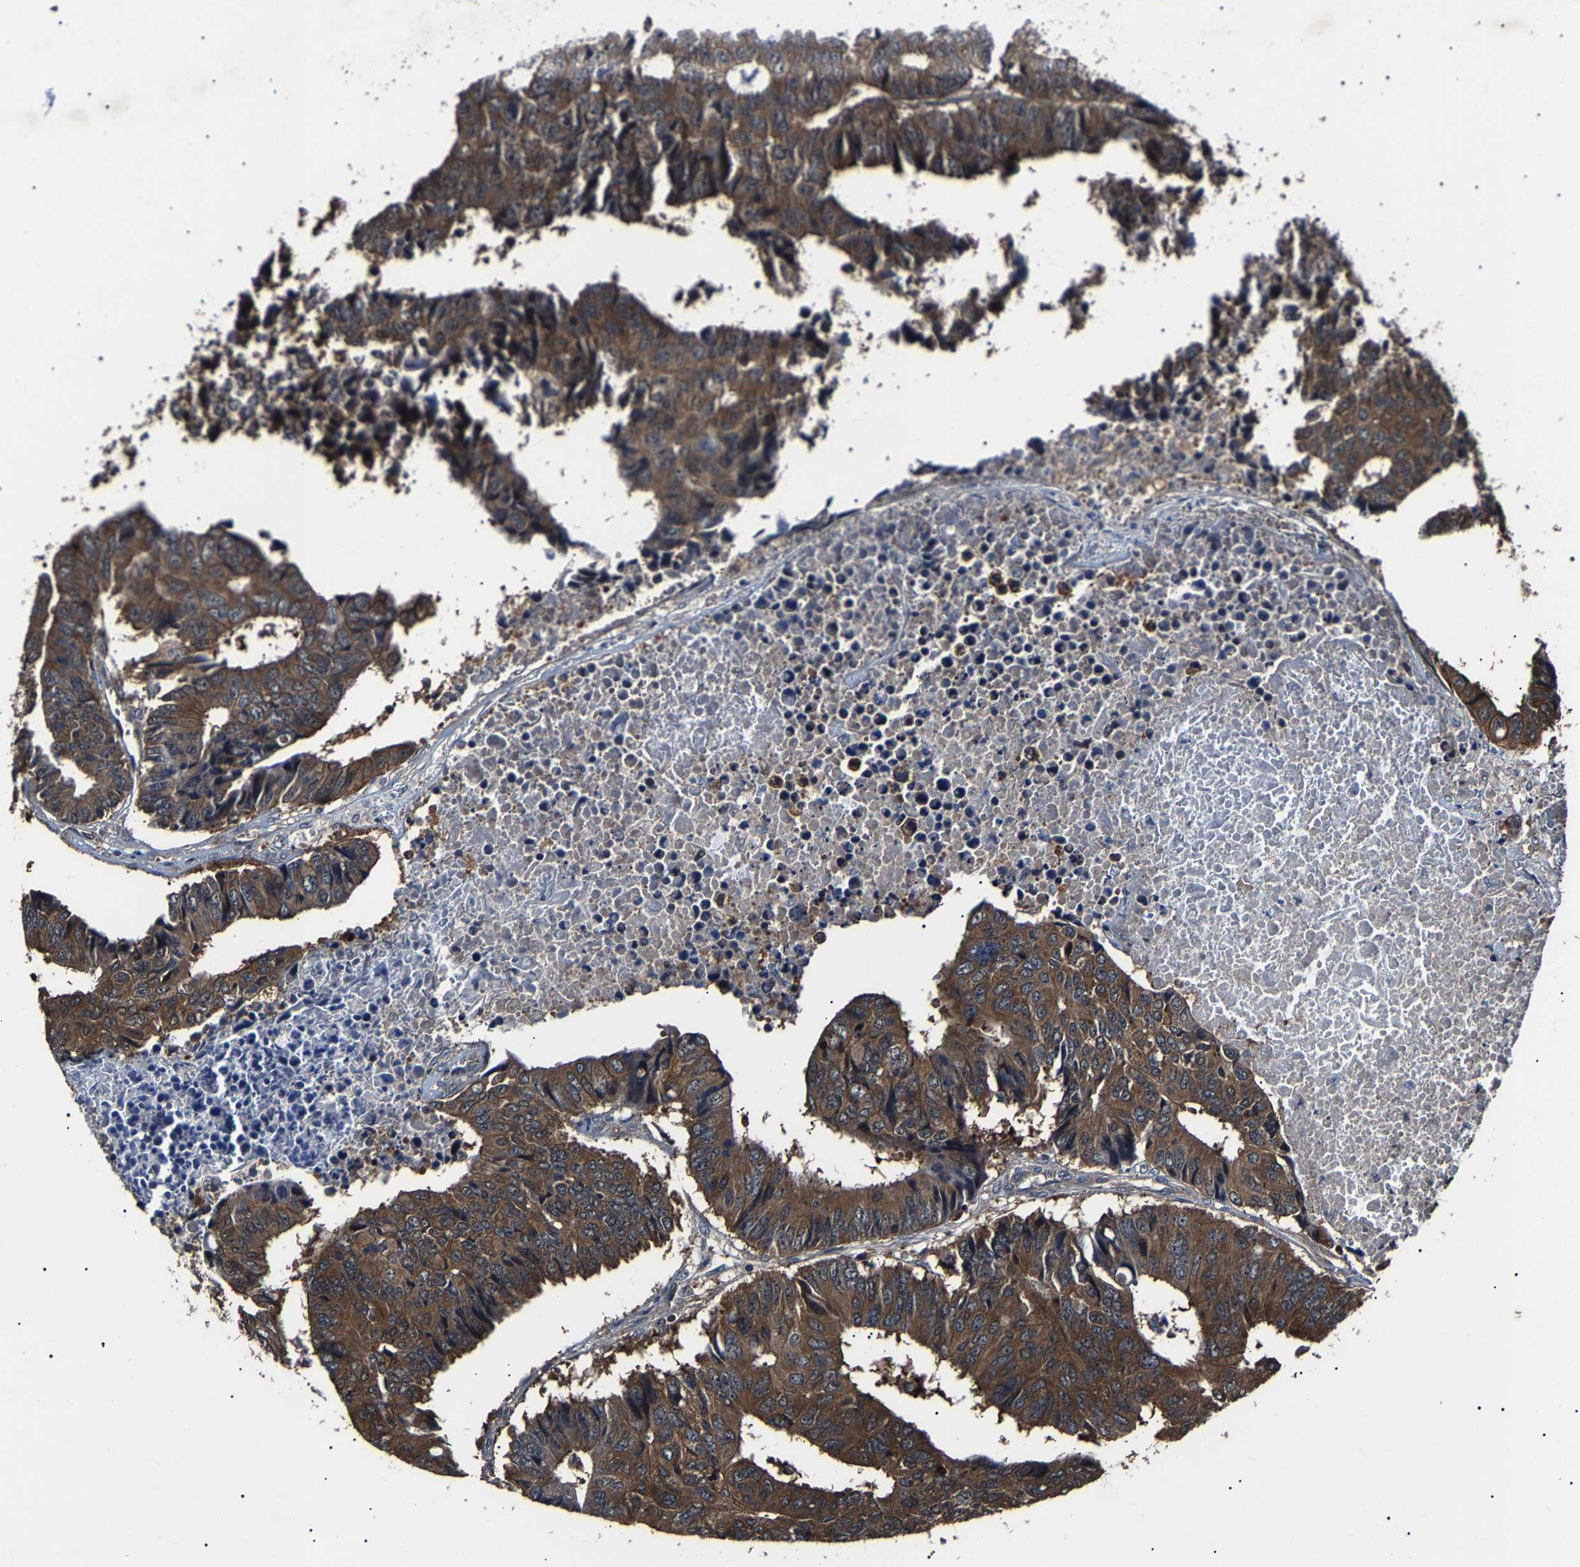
{"staining": {"intensity": "moderate", "quantity": ">75%", "location": "cytoplasmic/membranous"}, "tissue": "colorectal cancer", "cell_type": "Tumor cells", "image_type": "cancer", "snomed": [{"axis": "morphology", "description": "Adenocarcinoma, NOS"}, {"axis": "topography", "description": "Rectum"}], "caption": "DAB (3,3'-diaminobenzidine) immunohistochemical staining of adenocarcinoma (colorectal) displays moderate cytoplasmic/membranous protein positivity in approximately >75% of tumor cells.", "gene": "CCT8", "patient": {"sex": "male", "age": 84}}